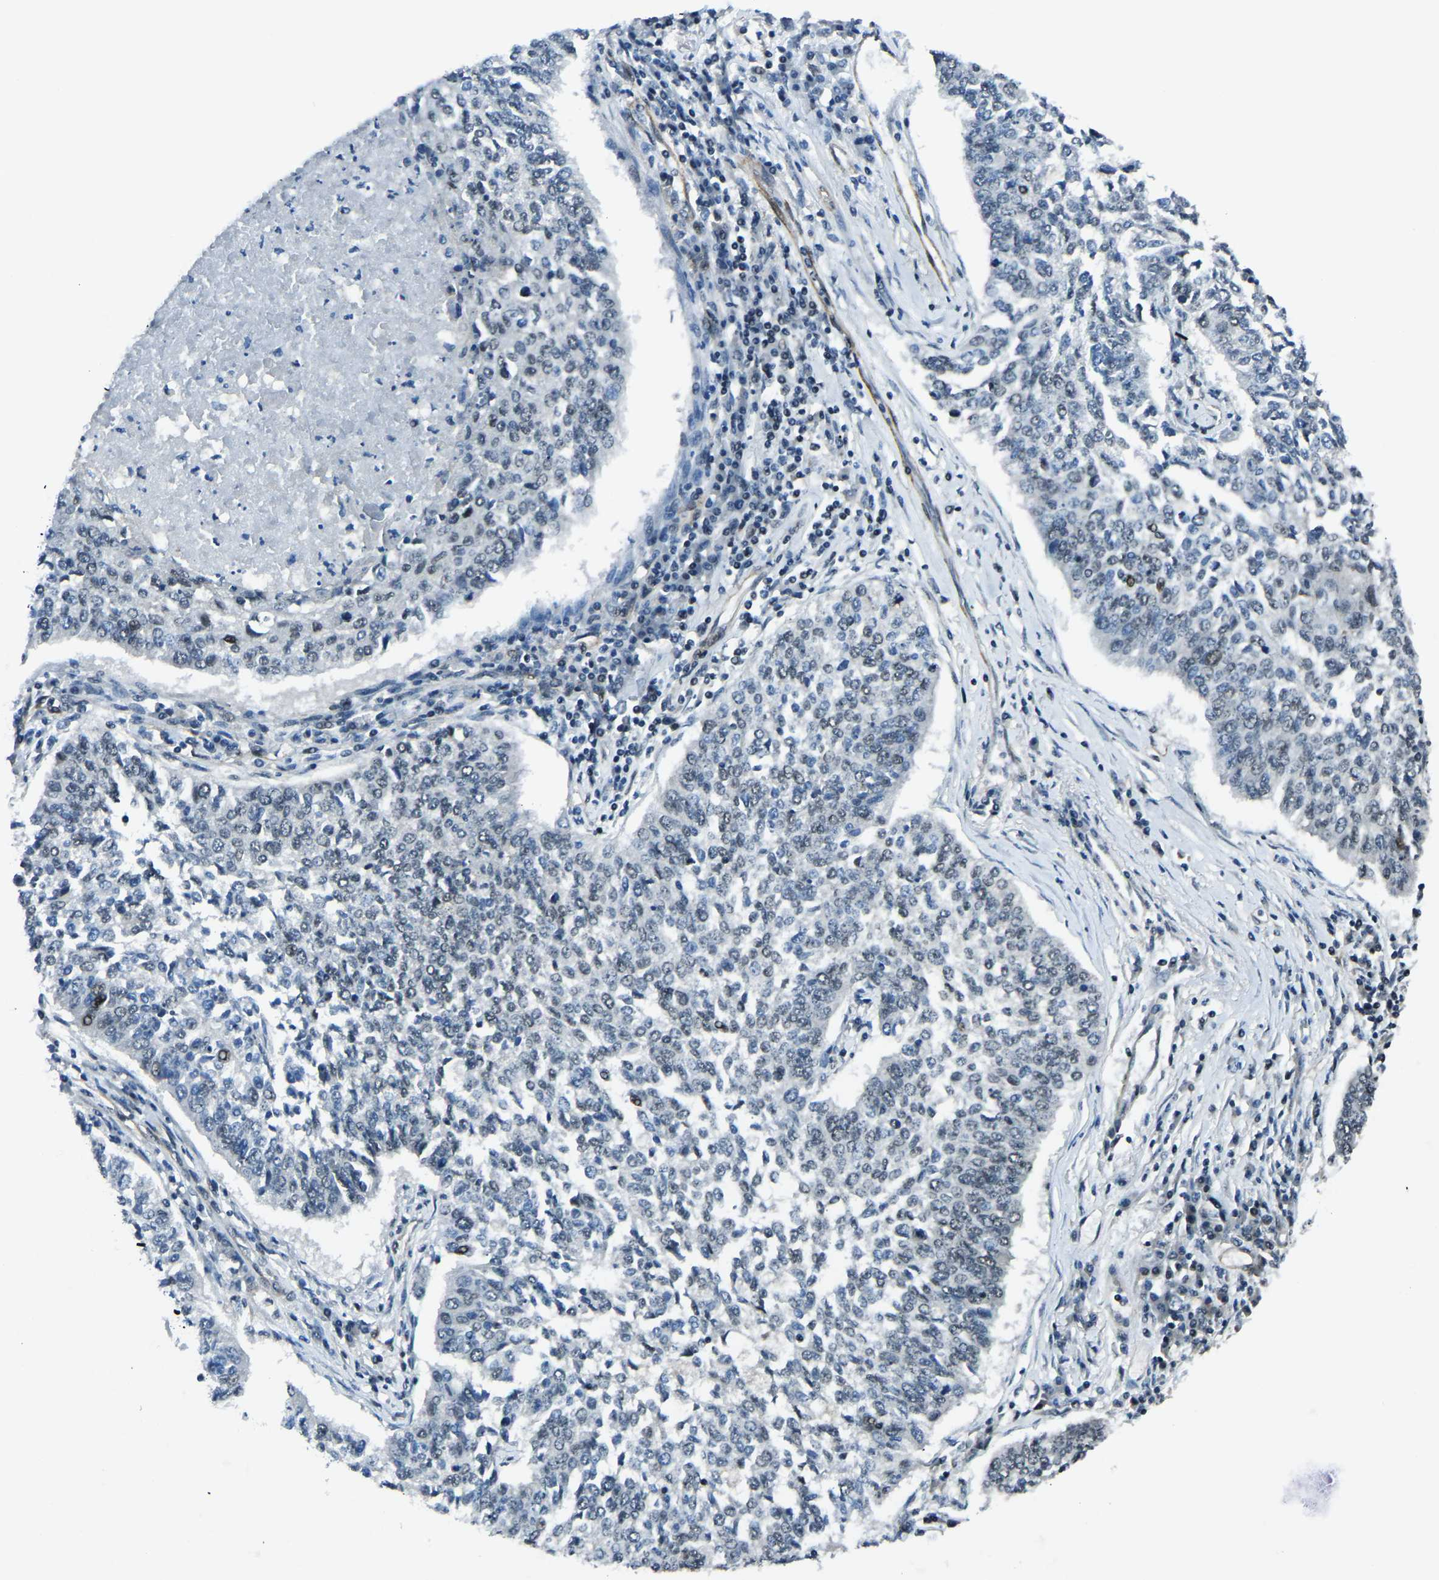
{"staining": {"intensity": "negative", "quantity": "none", "location": "none"}, "tissue": "lung cancer", "cell_type": "Tumor cells", "image_type": "cancer", "snomed": [{"axis": "morphology", "description": "Normal tissue, NOS"}, {"axis": "morphology", "description": "Squamous cell carcinoma, NOS"}, {"axis": "topography", "description": "Cartilage tissue"}, {"axis": "topography", "description": "Bronchus"}, {"axis": "topography", "description": "Lung"}], "caption": "This image is of squamous cell carcinoma (lung) stained with immunohistochemistry to label a protein in brown with the nuclei are counter-stained blue. There is no staining in tumor cells. (Brightfield microscopy of DAB IHC at high magnification).", "gene": "PRCC", "patient": {"sex": "female", "age": 49}}